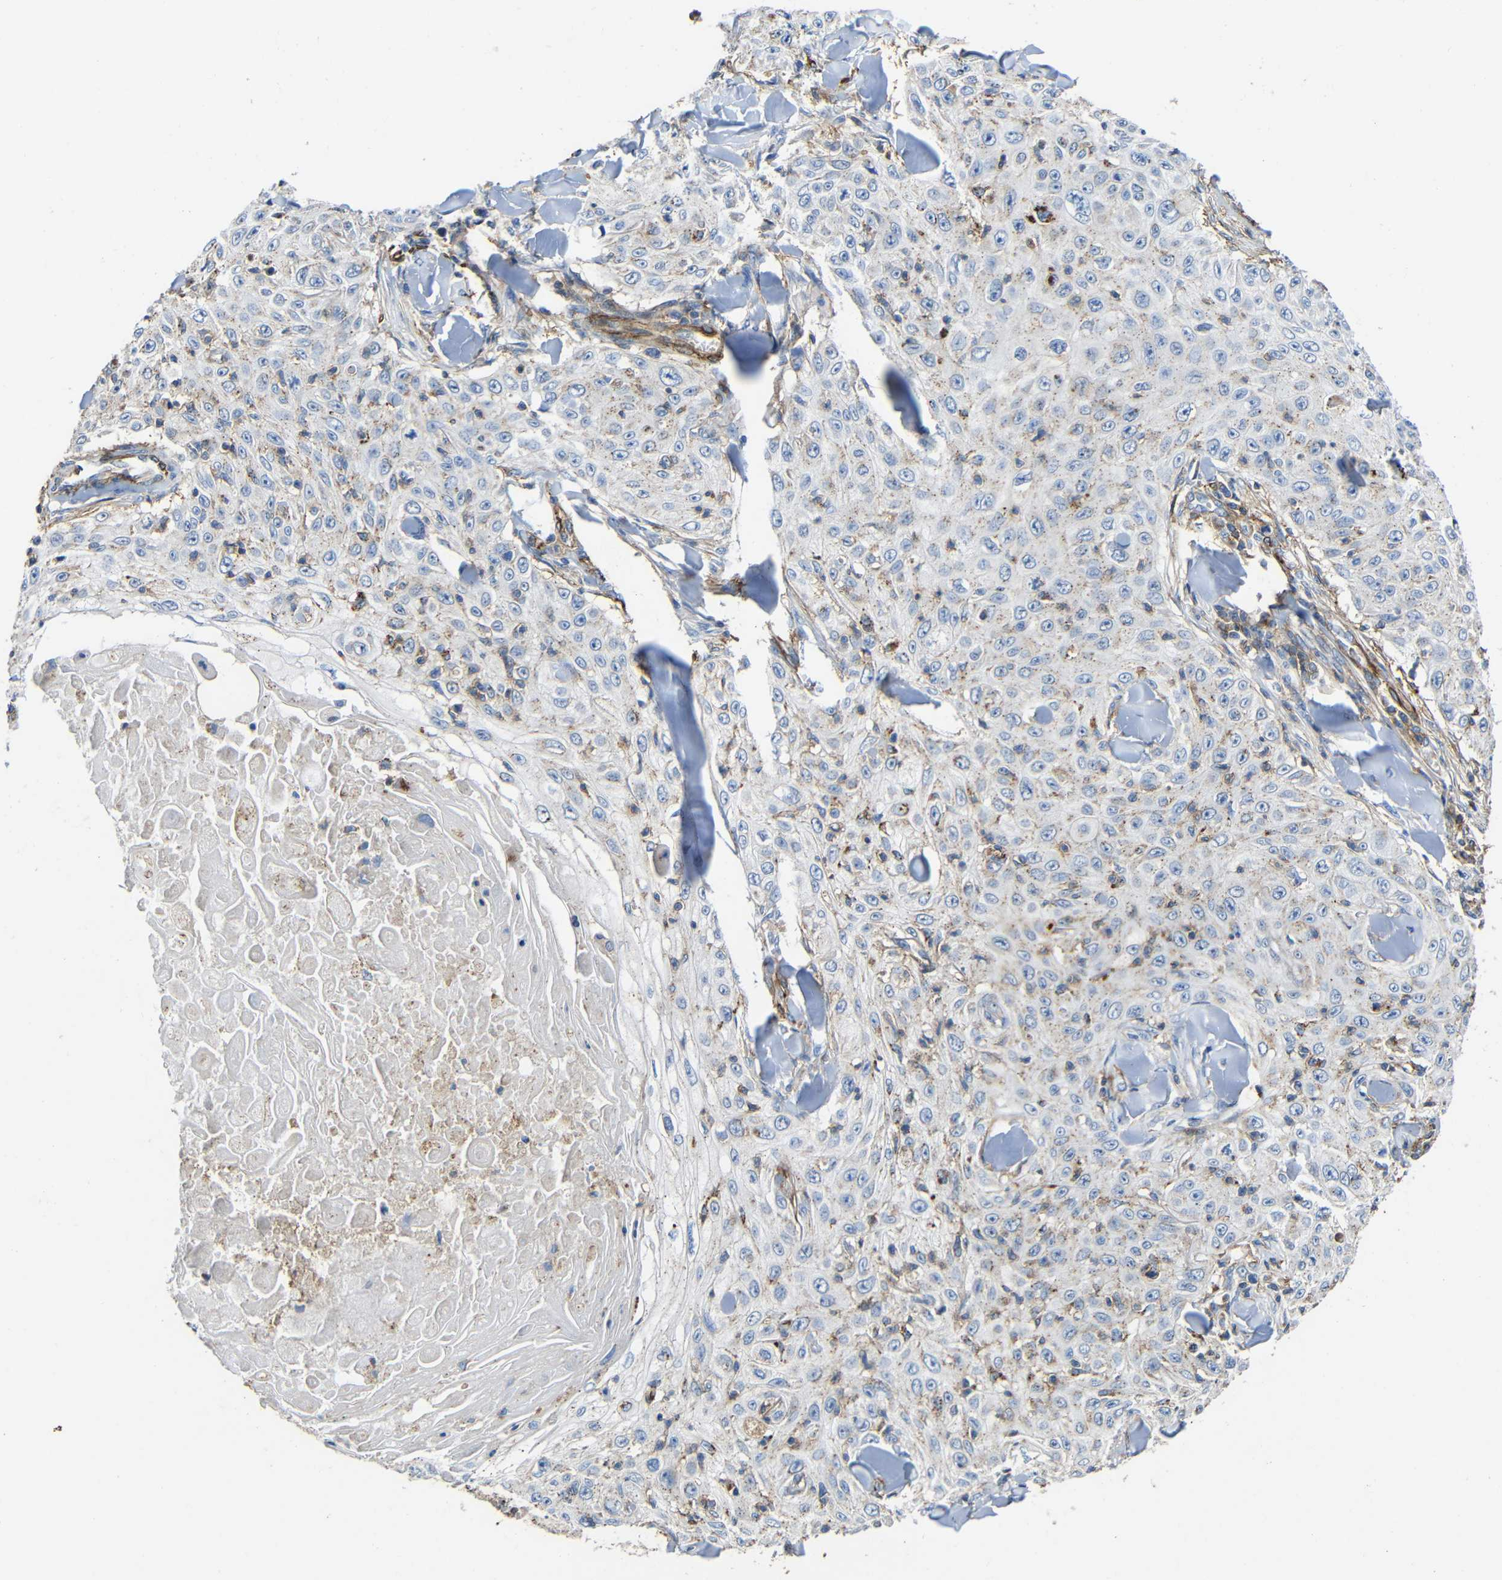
{"staining": {"intensity": "weak", "quantity": "<25%", "location": "cytoplasmic/membranous"}, "tissue": "skin cancer", "cell_type": "Tumor cells", "image_type": "cancer", "snomed": [{"axis": "morphology", "description": "Squamous cell carcinoma, NOS"}, {"axis": "topography", "description": "Skin"}], "caption": "High power microscopy photomicrograph of an immunohistochemistry photomicrograph of skin squamous cell carcinoma, revealing no significant expression in tumor cells.", "gene": "IGSF10", "patient": {"sex": "male", "age": 86}}